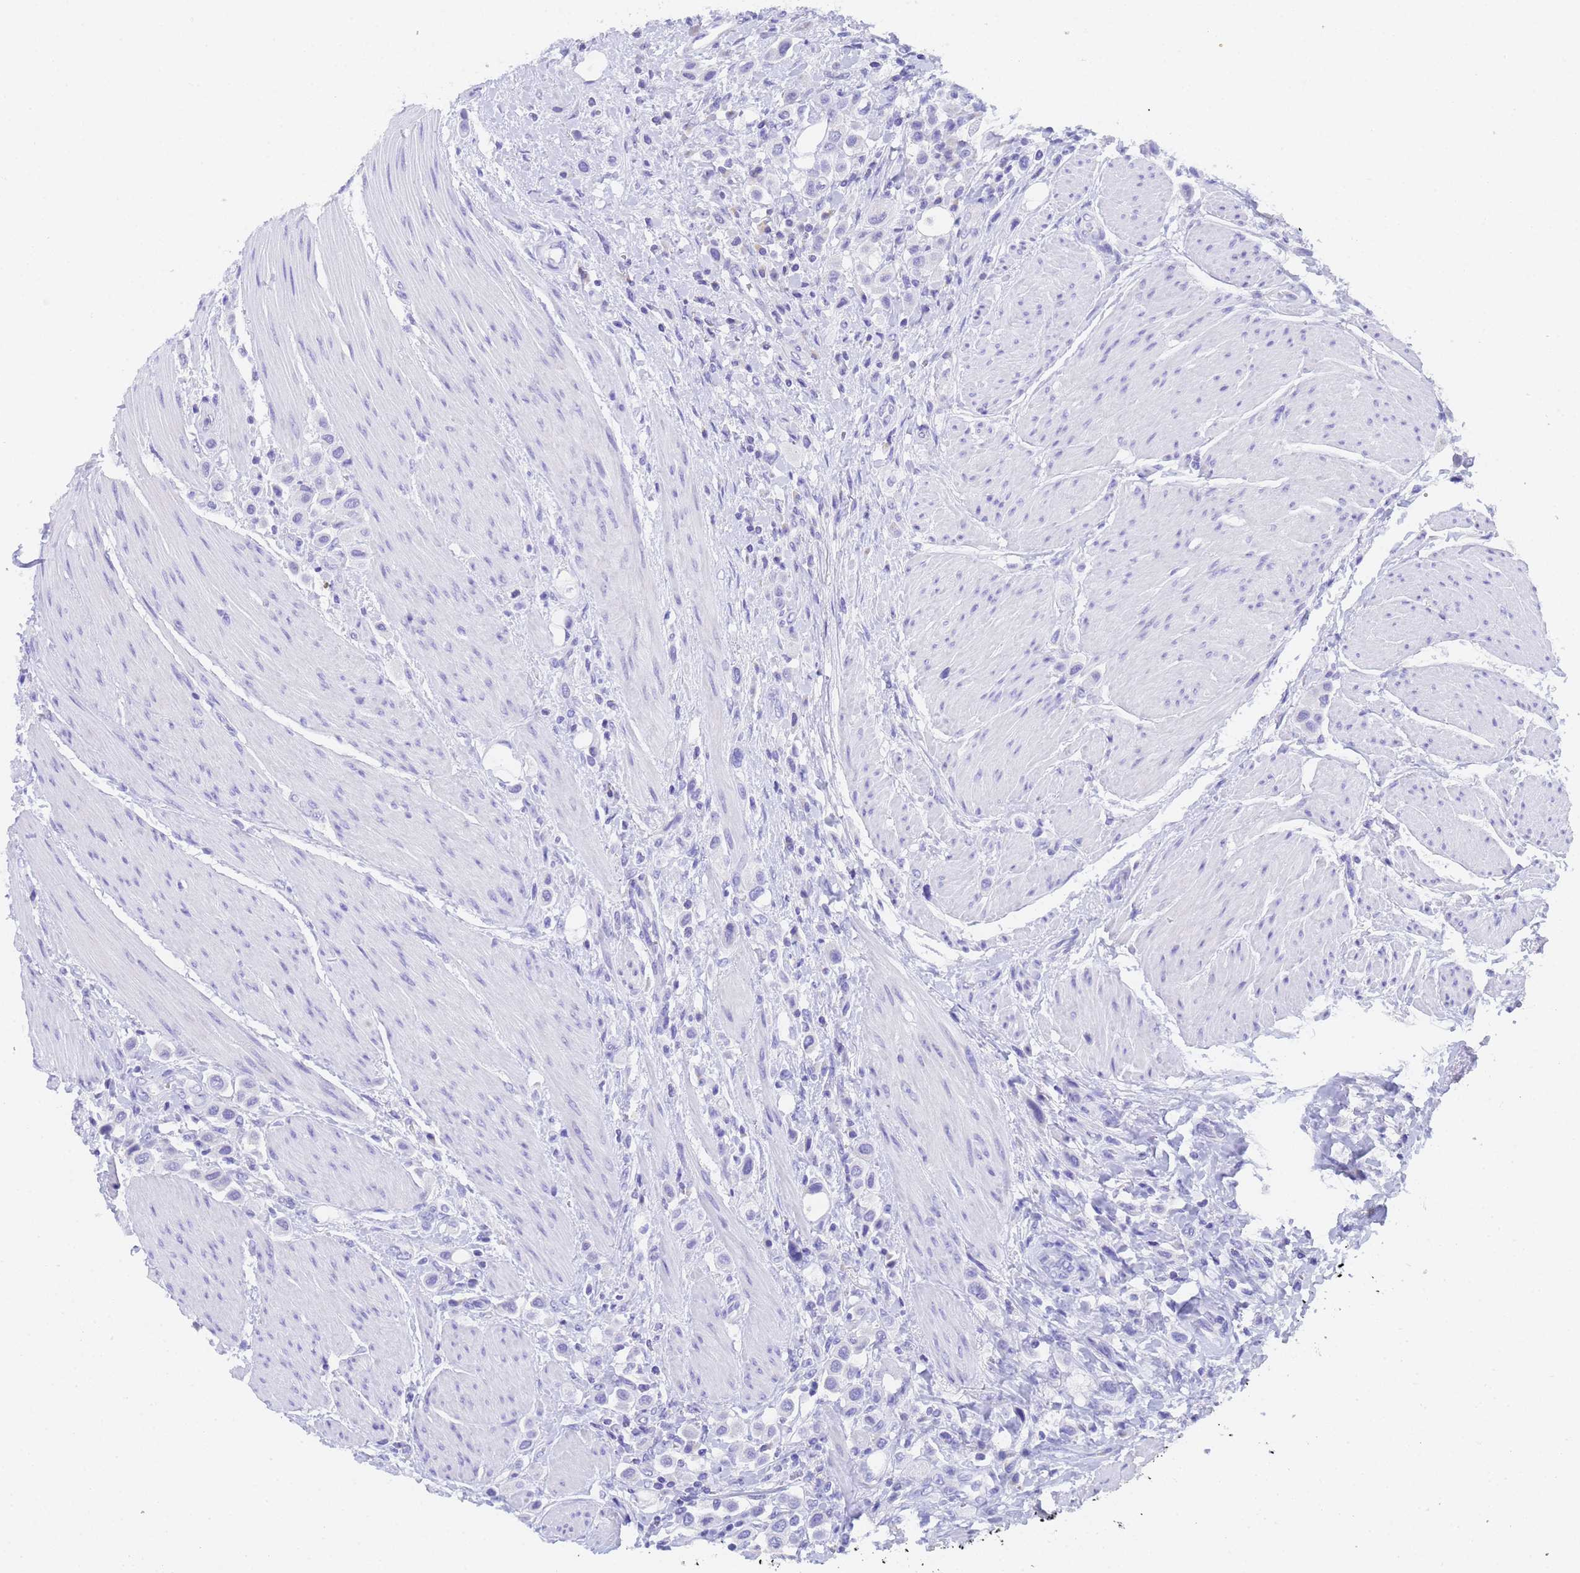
{"staining": {"intensity": "negative", "quantity": "none", "location": "none"}, "tissue": "urothelial cancer", "cell_type": "Tumor cells", "image_type": "cancer", "snomed": [{"axis": "morphology", "description": "Urothelial carcinoma, High grade"}, {"axis": "topography", "description": "Urinary bladder"}], "caption": "This is a image of immunohistochemistry (IHC) staining of urothelial cancer, which shows no staining in tumor cells.", "gene": "STATH", "patient": {"sex": "male", "age": 50}}